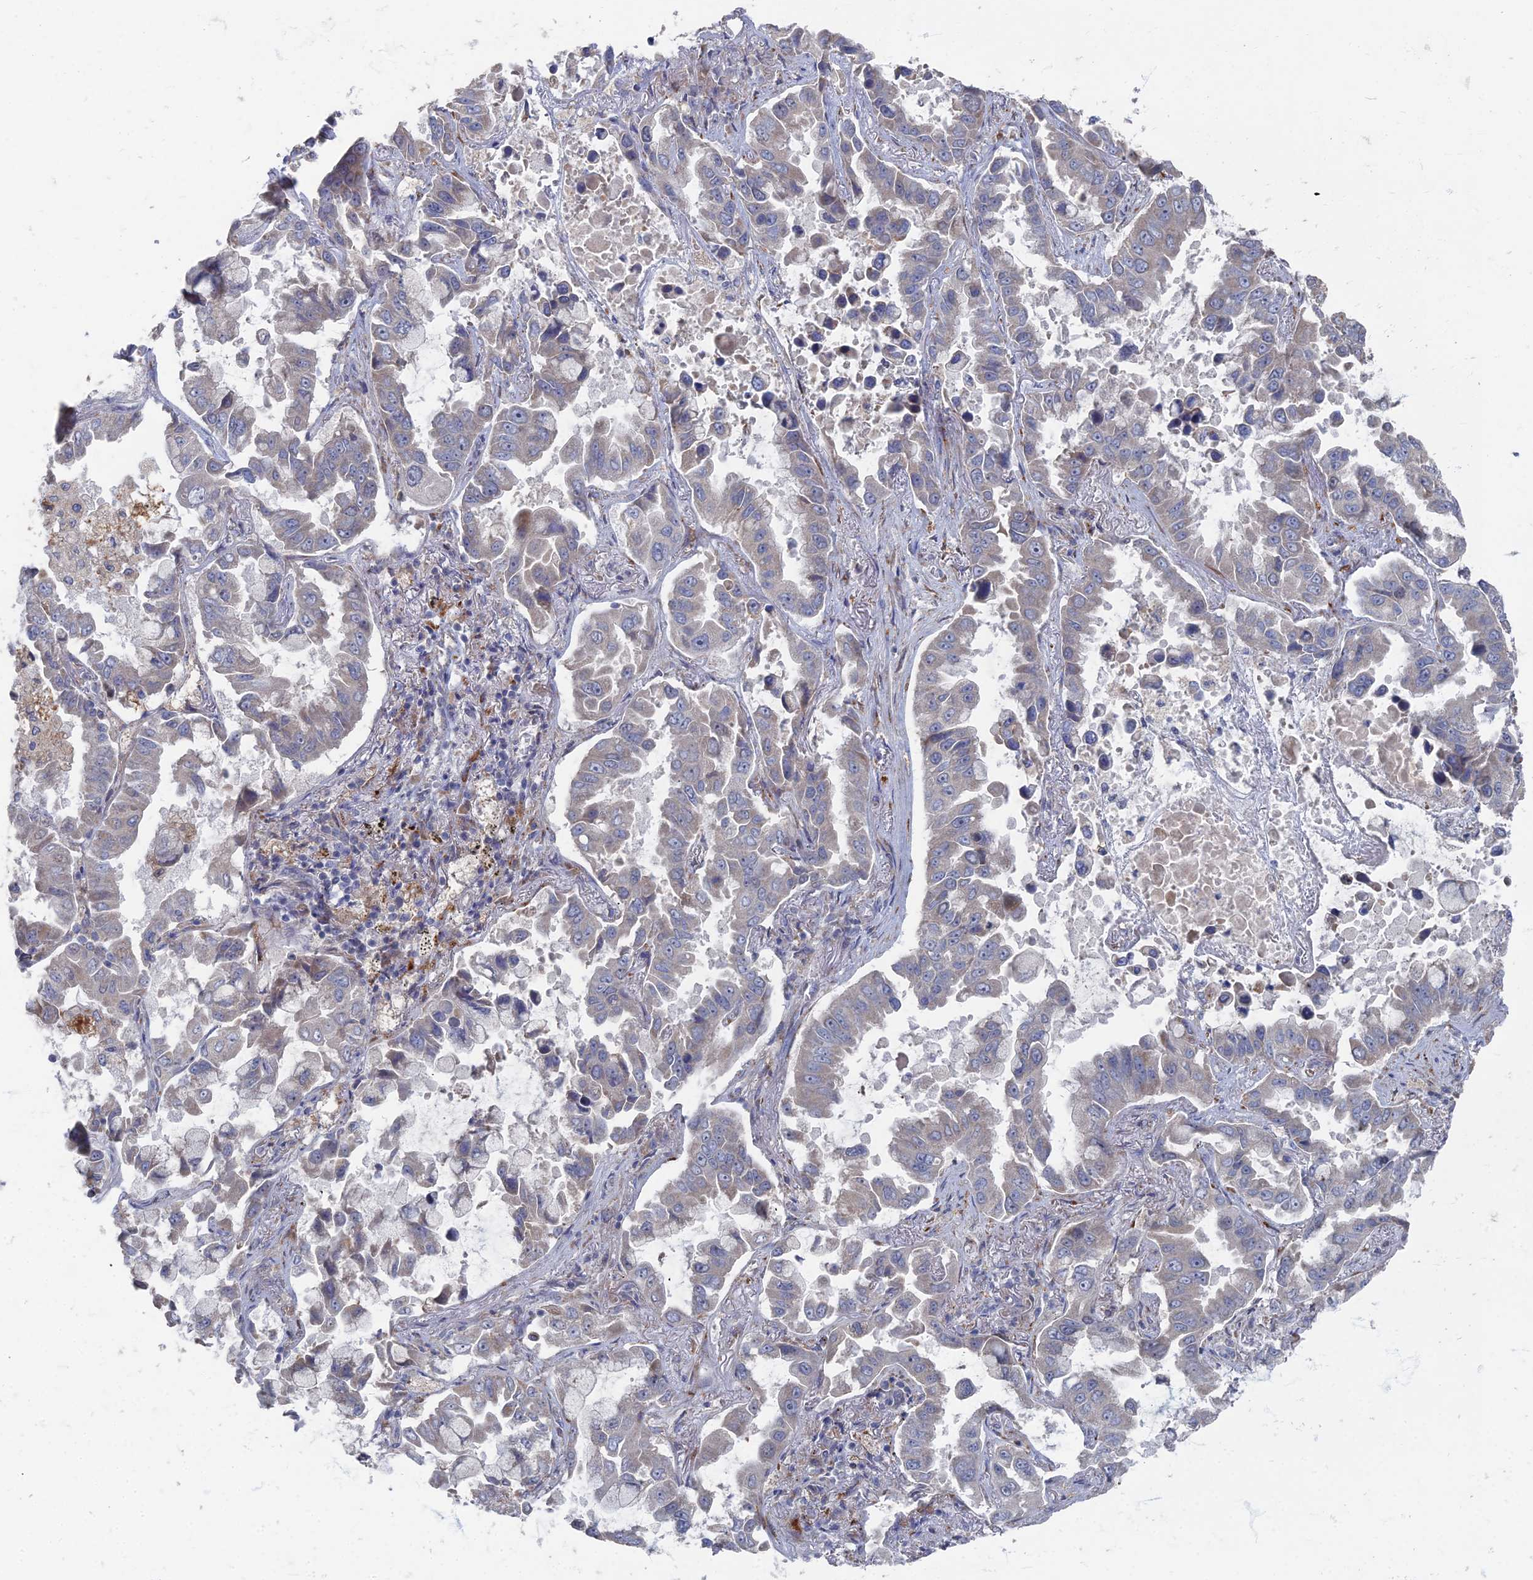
{"staining": {"intensity": "weak", "quantity": "<25%", "location": "cytoplasmic/membranous"}, "tissue": "lung cancer", "cell_type": "Tumor cells", "image_type": "cancer", "snomed": [{"axis": "morphology", "description": "Adenocarcinoma, NOS"}, {"axis": "topography", "description": "Lung"}], "caption": "A high-resolution histopathology image shows IHC staining of lung cancer, which demonstrates no significant positivity in tumor cells.", "gene": "TMEM128", "patient": {"sex": "male", "age": 64}}